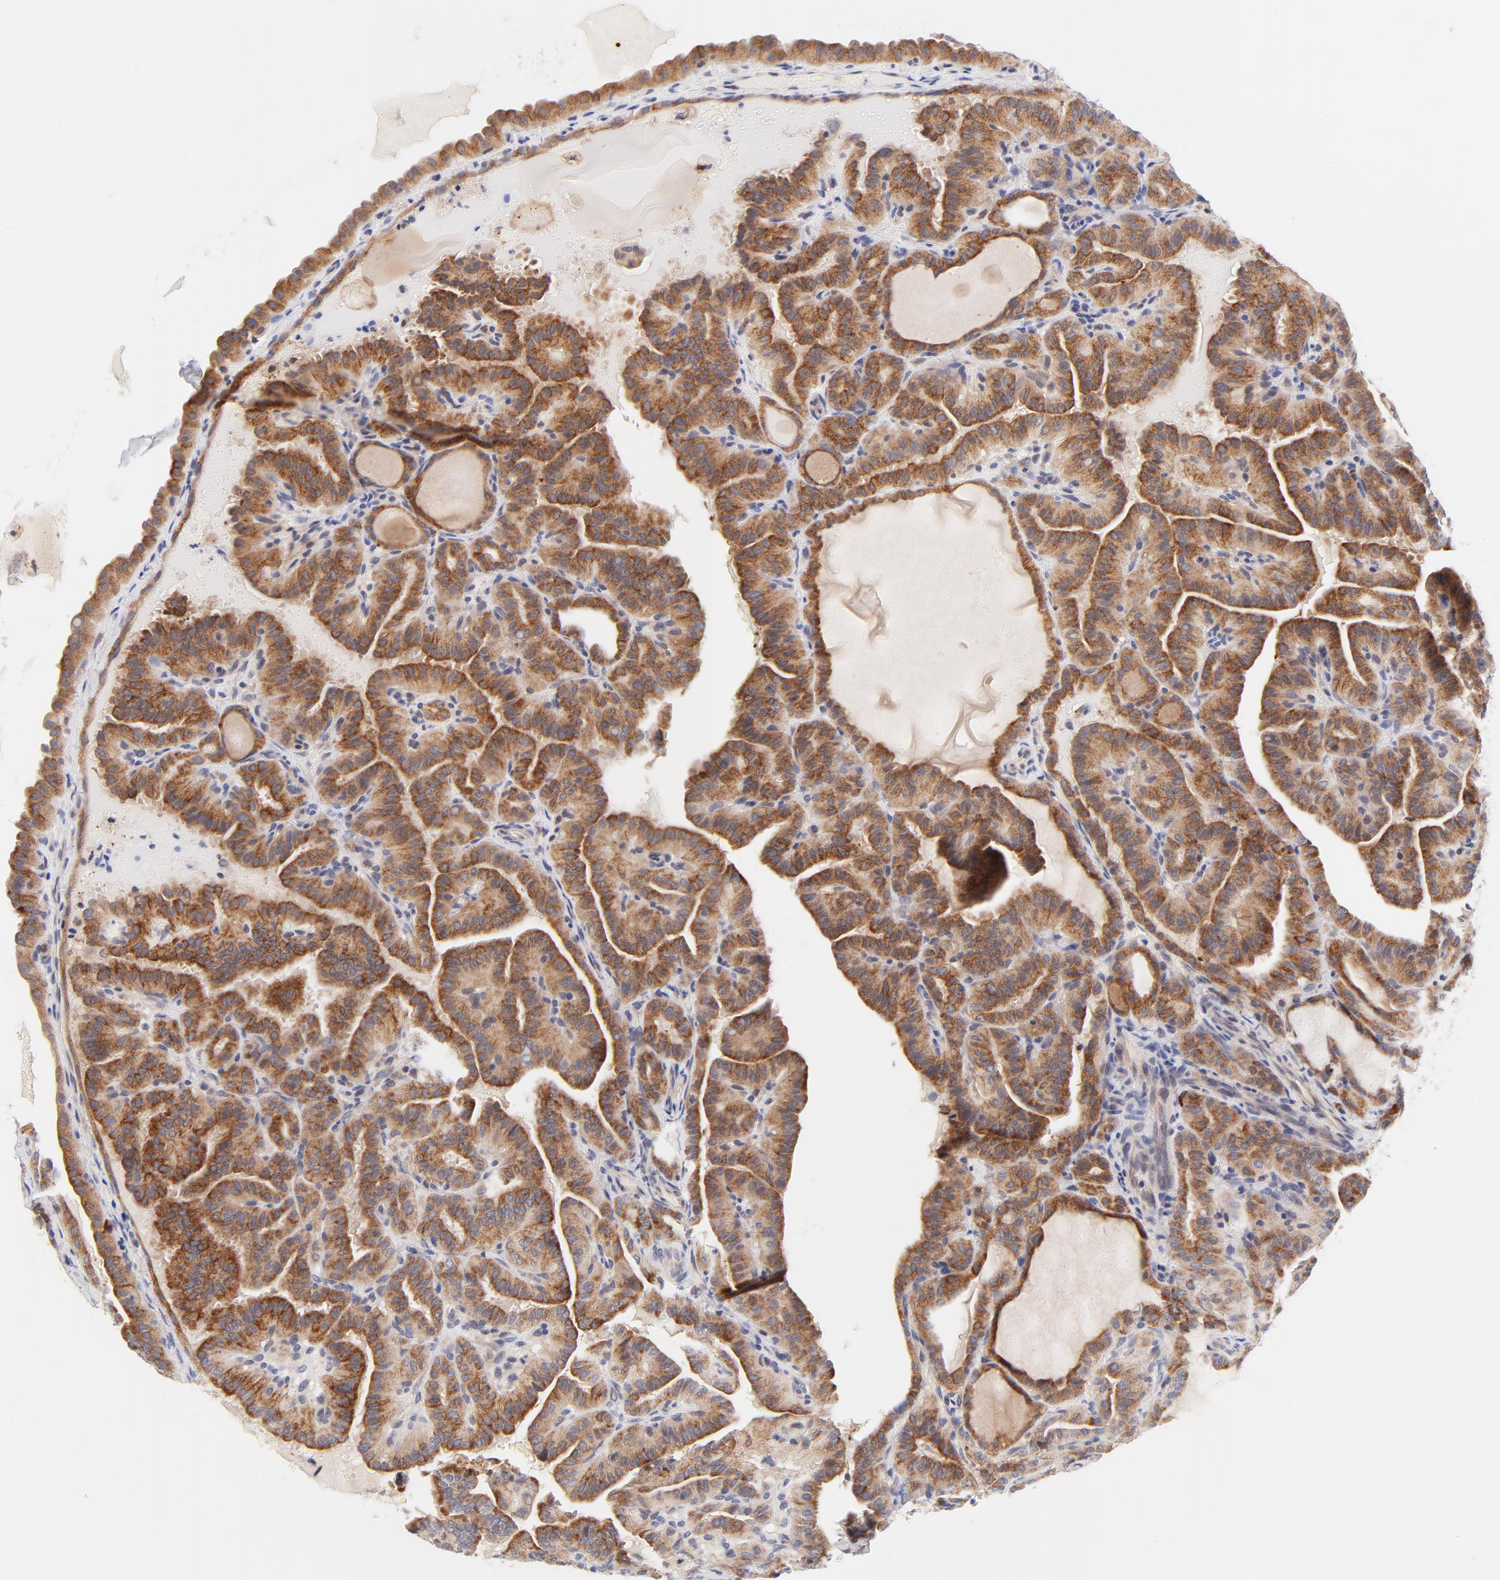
{"staining": {"intensity": "moderate", "quantity": ">75%", "location": "cytoplasmic/membranous"}, "tissue": "thyroid cancer", "cell_type": "Tumor cells", "image_type": "cancer", "snomed": [{"axis": "morphology", "description": "Papillary adenocarcinoma, NOS"}, {"axis": "topography", "description": "Thyroid gland"}], "caption": "A high-resolution micrograph shows immunohistochemistry (IHC) staining of papillary adenocarcinoma (thyroid), which demonstrates moderate cytoplasmic/membranous staining in approximately >75% of tumor cells.", "gene": "AFF2", "patient": {"sex": "male", "age": 77}}